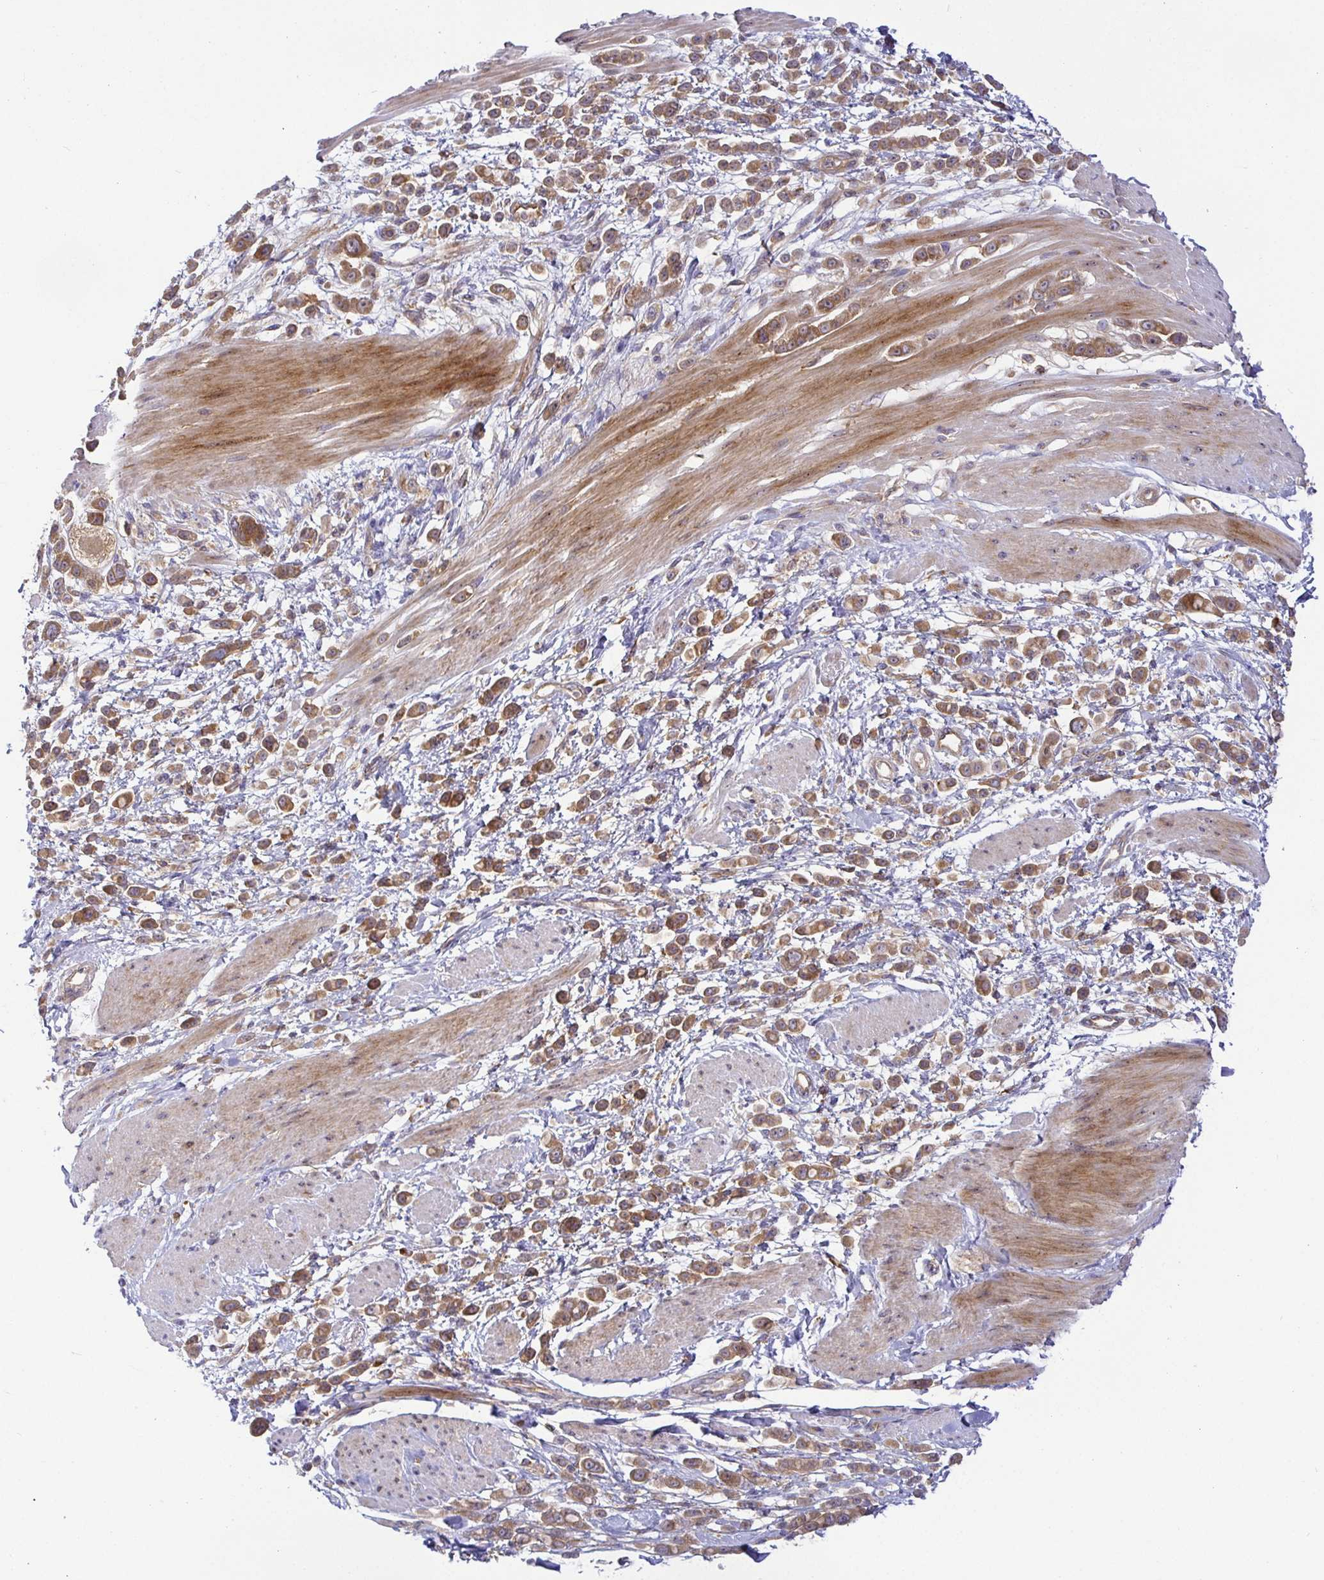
{"staining": {"intensity": "moderate", "quantity": ">75%", "location": "cytoplasmic/membranous"}, "tissue": "pancreatic cancer", "cell_type": "Tumor cells", "image_type": "cancer", "snomed": [{"axis": "morphology", "description": "Normal tissue, NOS"}, {"axis": "morphology", "description": "Adenocarcinoma, NOS"}, {"axis": "topography", "description": "Pancreas"}], "caption": "Pancreatic adenocarcinoma stained for a protein demonstrates moderate cytoplasmic/membranous positivity in tumor cells.", "gene": "SNX8", "patient": {"sex": "female", "age": 64}}